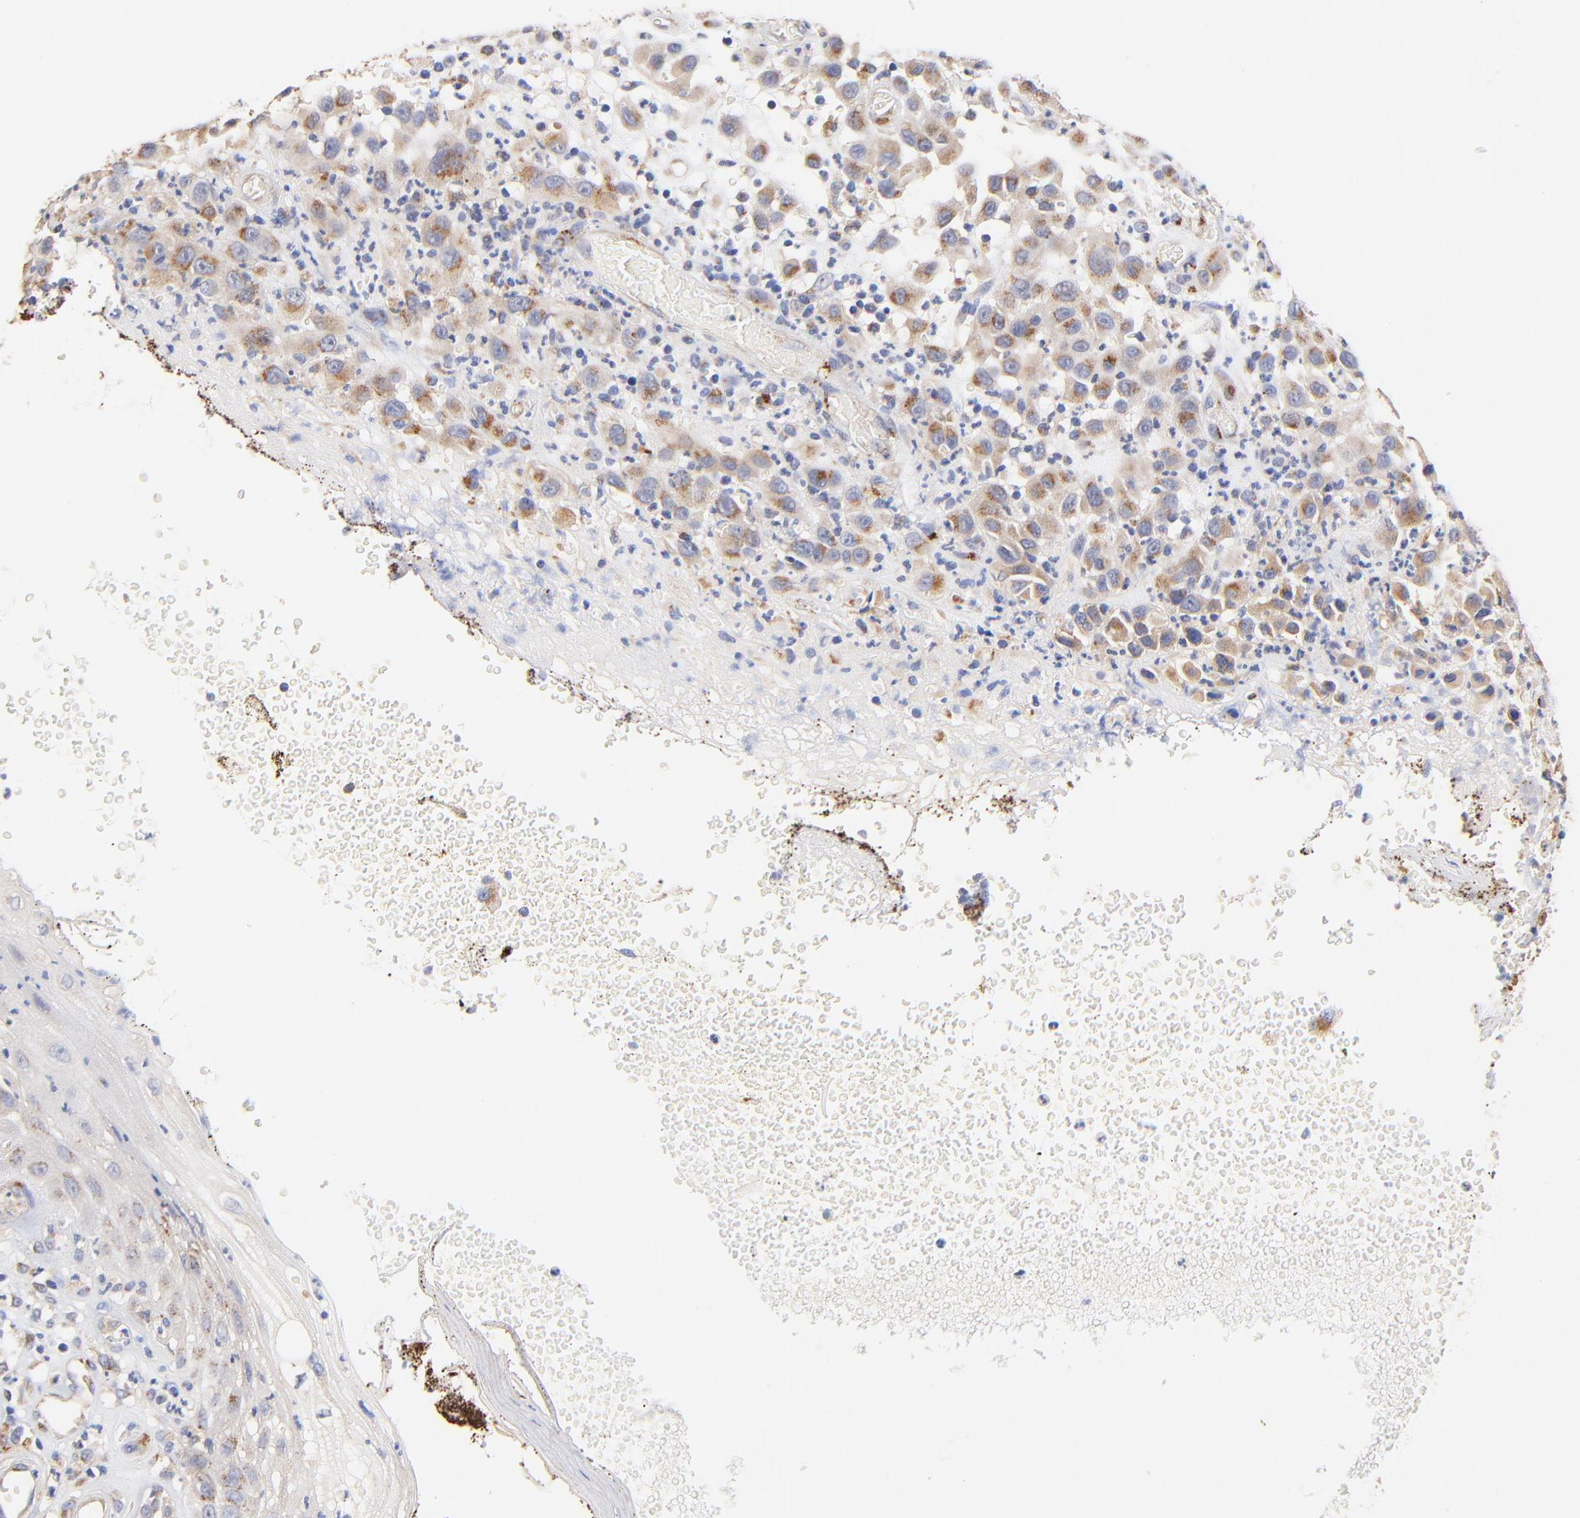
{"staining": {"intensity": "weak", "quantity": ">75%", "location": "cytoplasmic/membranous"}, "tissue": "melanoma", "cell_type": "Tumor cells", "image_type": "cancer", "snomed": [{"axis": "morphology", "description": "Malignant melanoma, NOS"}, {"axis": "topography", "description": "Skin"}], "caption": "High-magnification brightfield microscopy of melanoma stained with DAB (brown) and counterstained with hematoxylin (blue). tumor cells exhibit weak cytoplasmic/membranous staining is seen in about>75% of cells.", "gene": "FMNL3", "patient": {"sex": "female", "age": 21}}